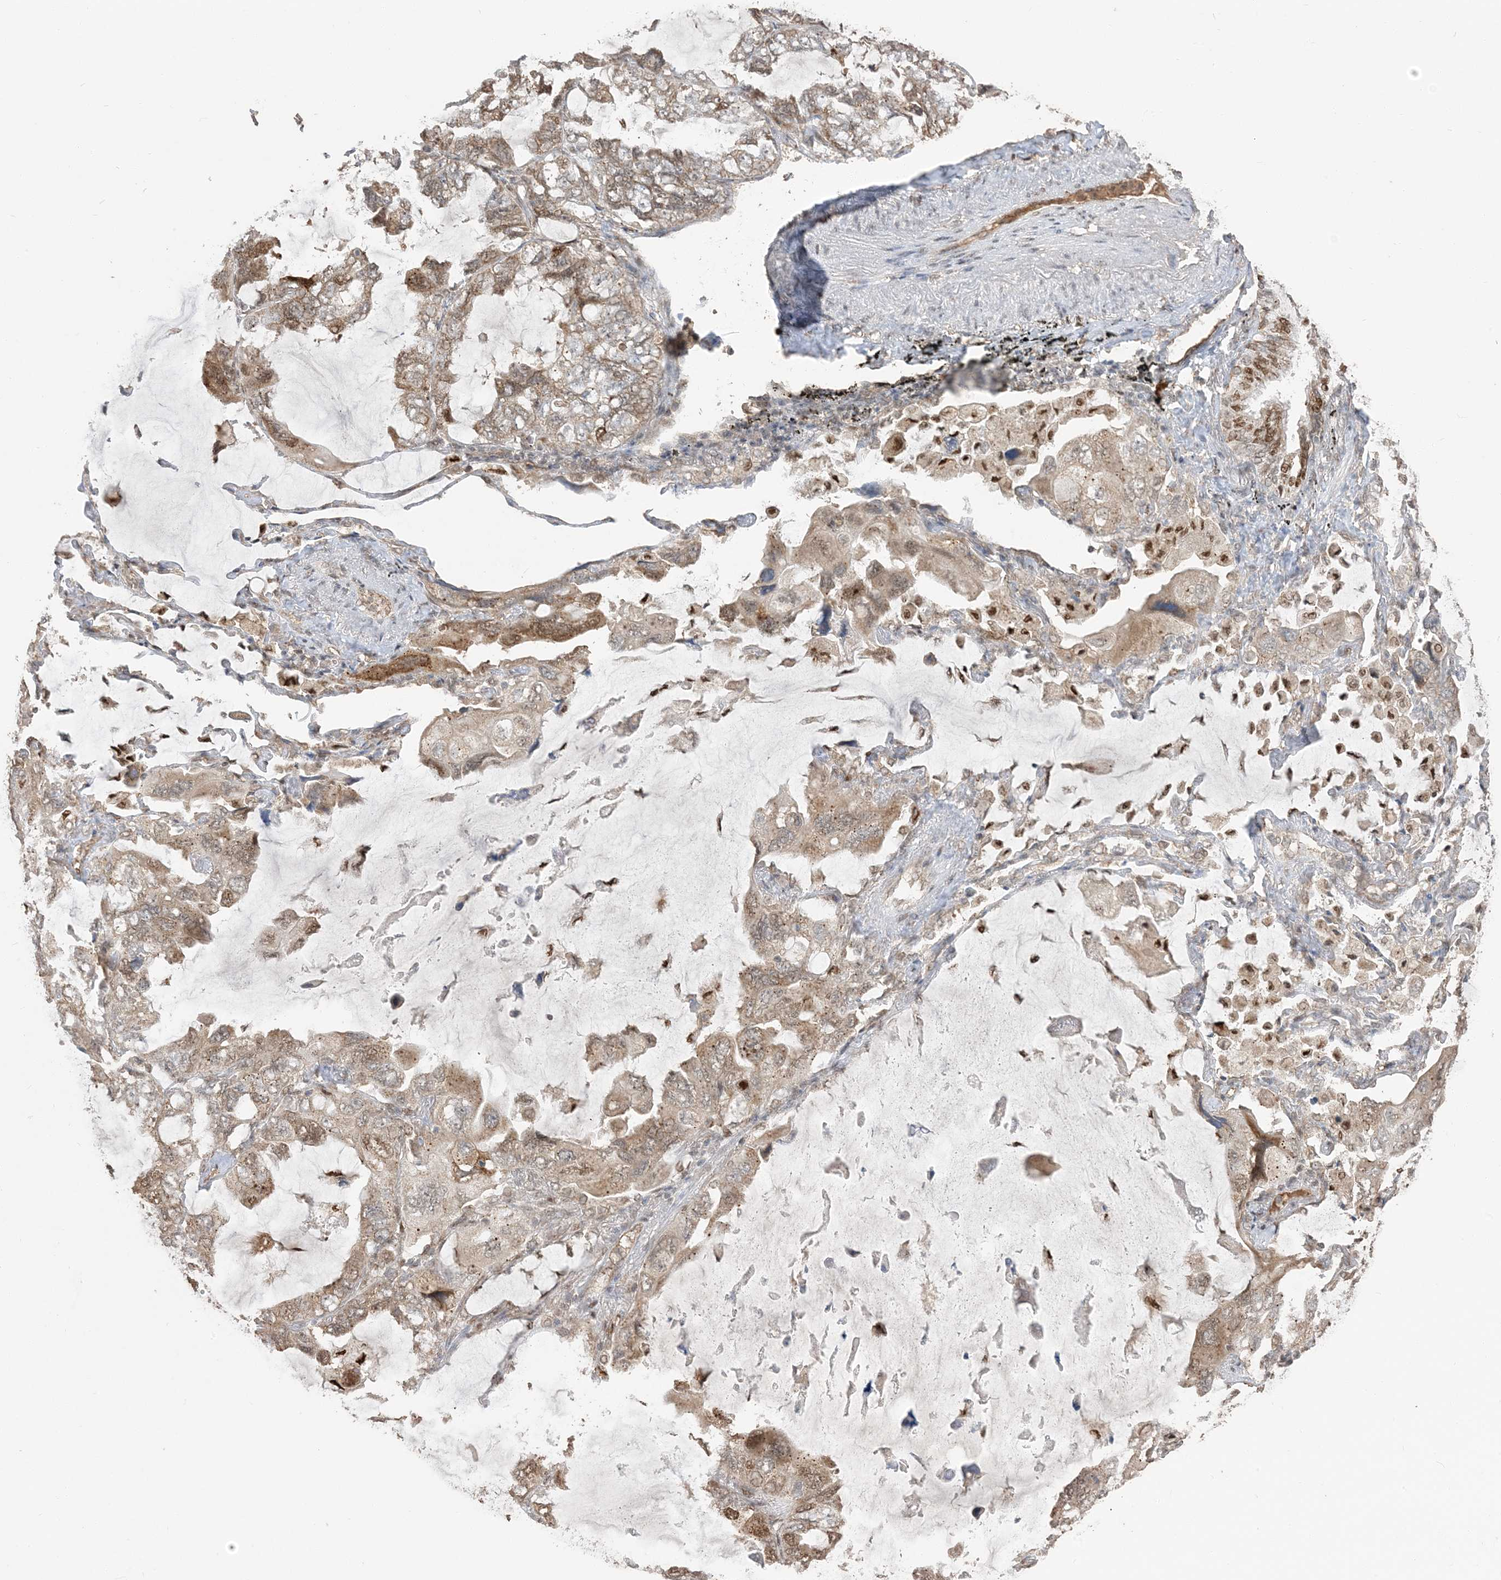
{"staining": {"intensity": "moderate", "quantity": ">75%", "location": "cytoplasmic/membranous"}, "tissue": "lung cancer", "cell_type": "Tumor cells", "image_type": "cancer", "snomed": [{"axis": "morphology", "description": "Squamous cell carcinoma, NOS"}, {"axis": "topography", "description": "Lung"}], "caption": "Tumor cells display moderate cytoplasmic/membranous positivity in about >75% of cells in lung cancer.", "gene": "RER1", "patient": {"sex": "female", "age": 73}}